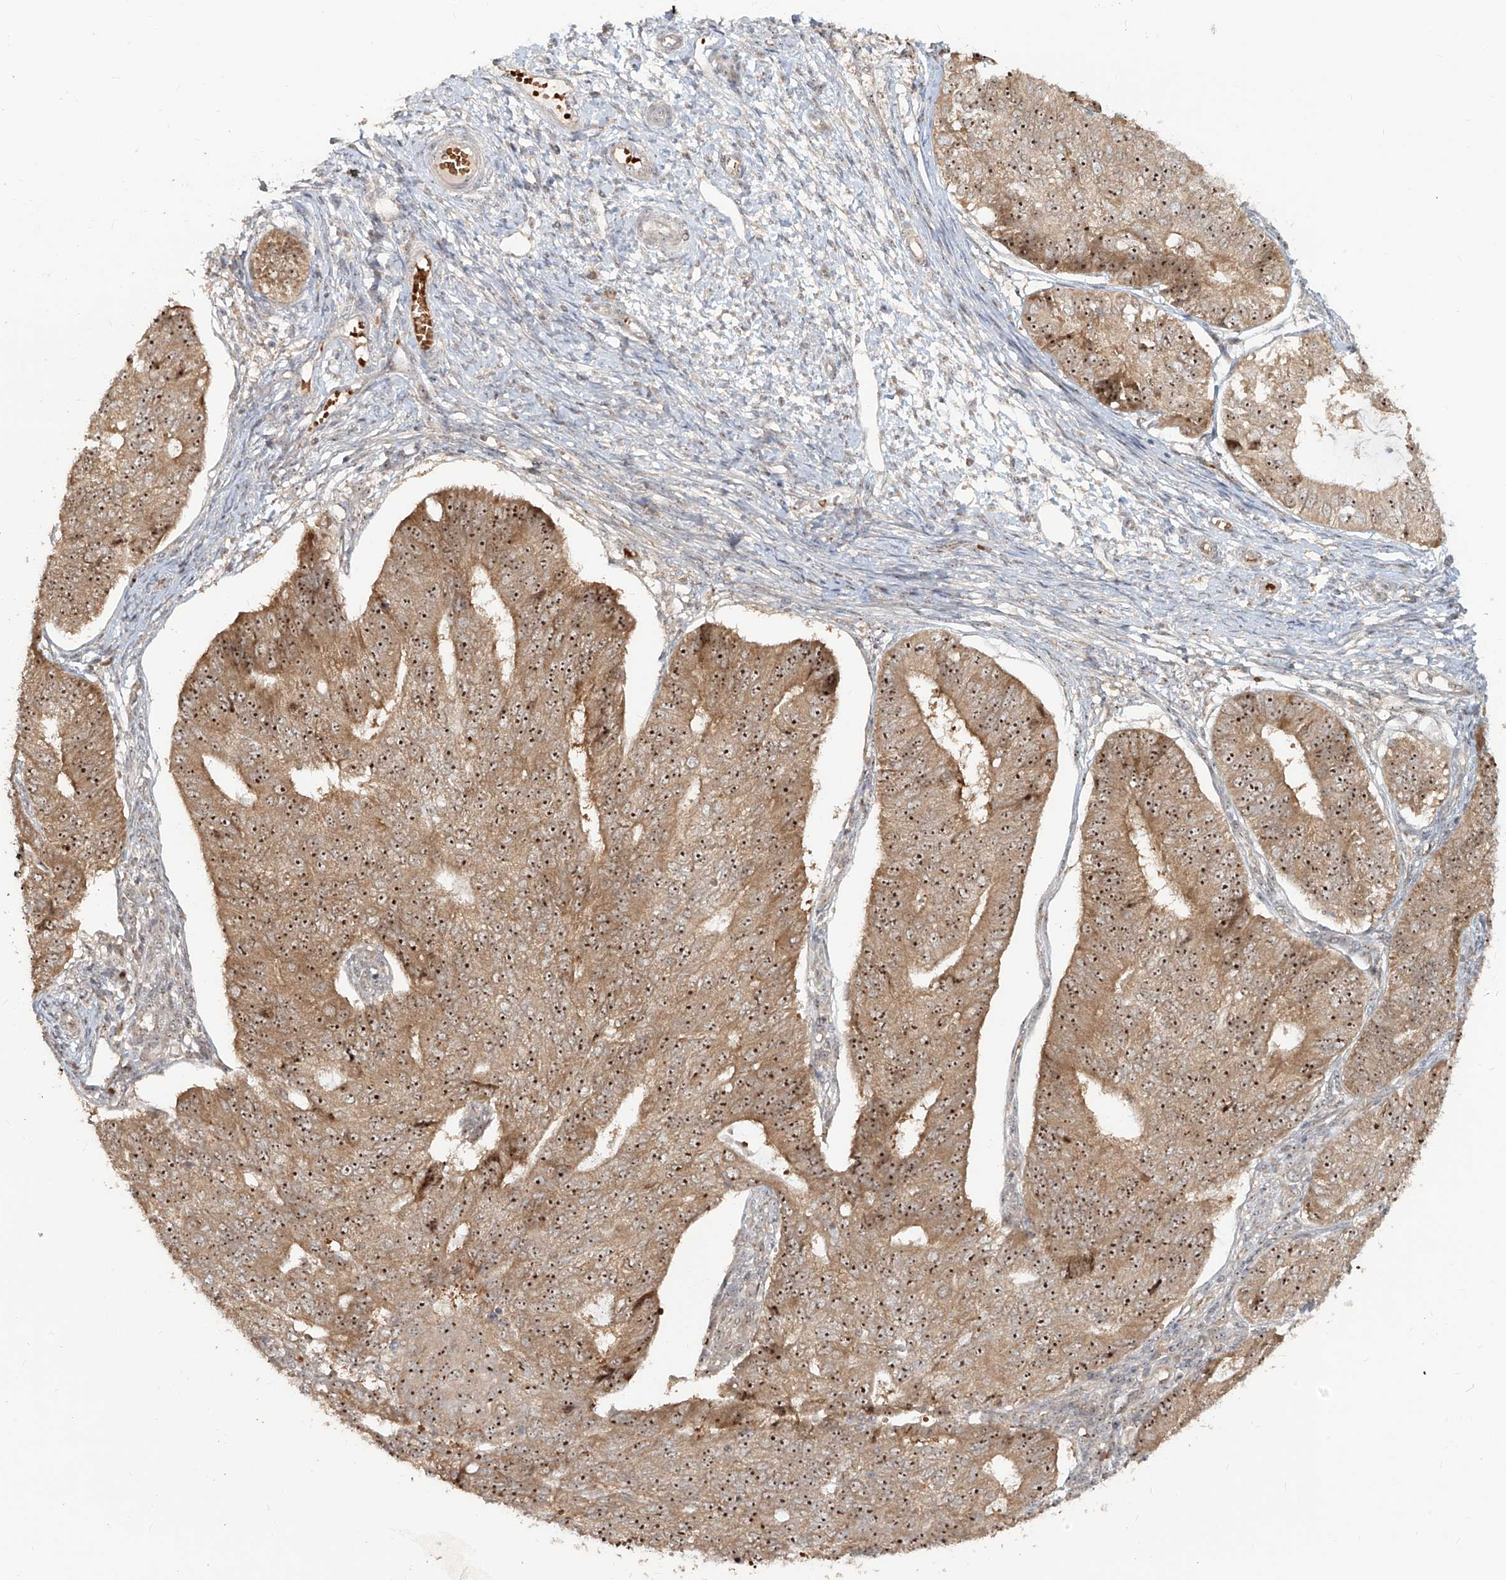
{"staining": {"intensity": "moderate", "quantity": ">75%", "location": "cytoplasmic/membranous,nuclear"}, "tissue": "endometrial cancer", "cell_type": "Tumor cells", "image_type": "cancer", "snomed": [{"axis": "morphology", "description": "Adenocarcinoma, NOS"}, {"axis": "topography", "description": "Endometrium"}], "caption": "Moderate cytoplasmic/membranous and nuclear positivity is appreciated in about >75% of tumor cells in endometrial adenocarcinoma.", "gene": "BYSL", "patient": {"sex": "female", "age": 32}}